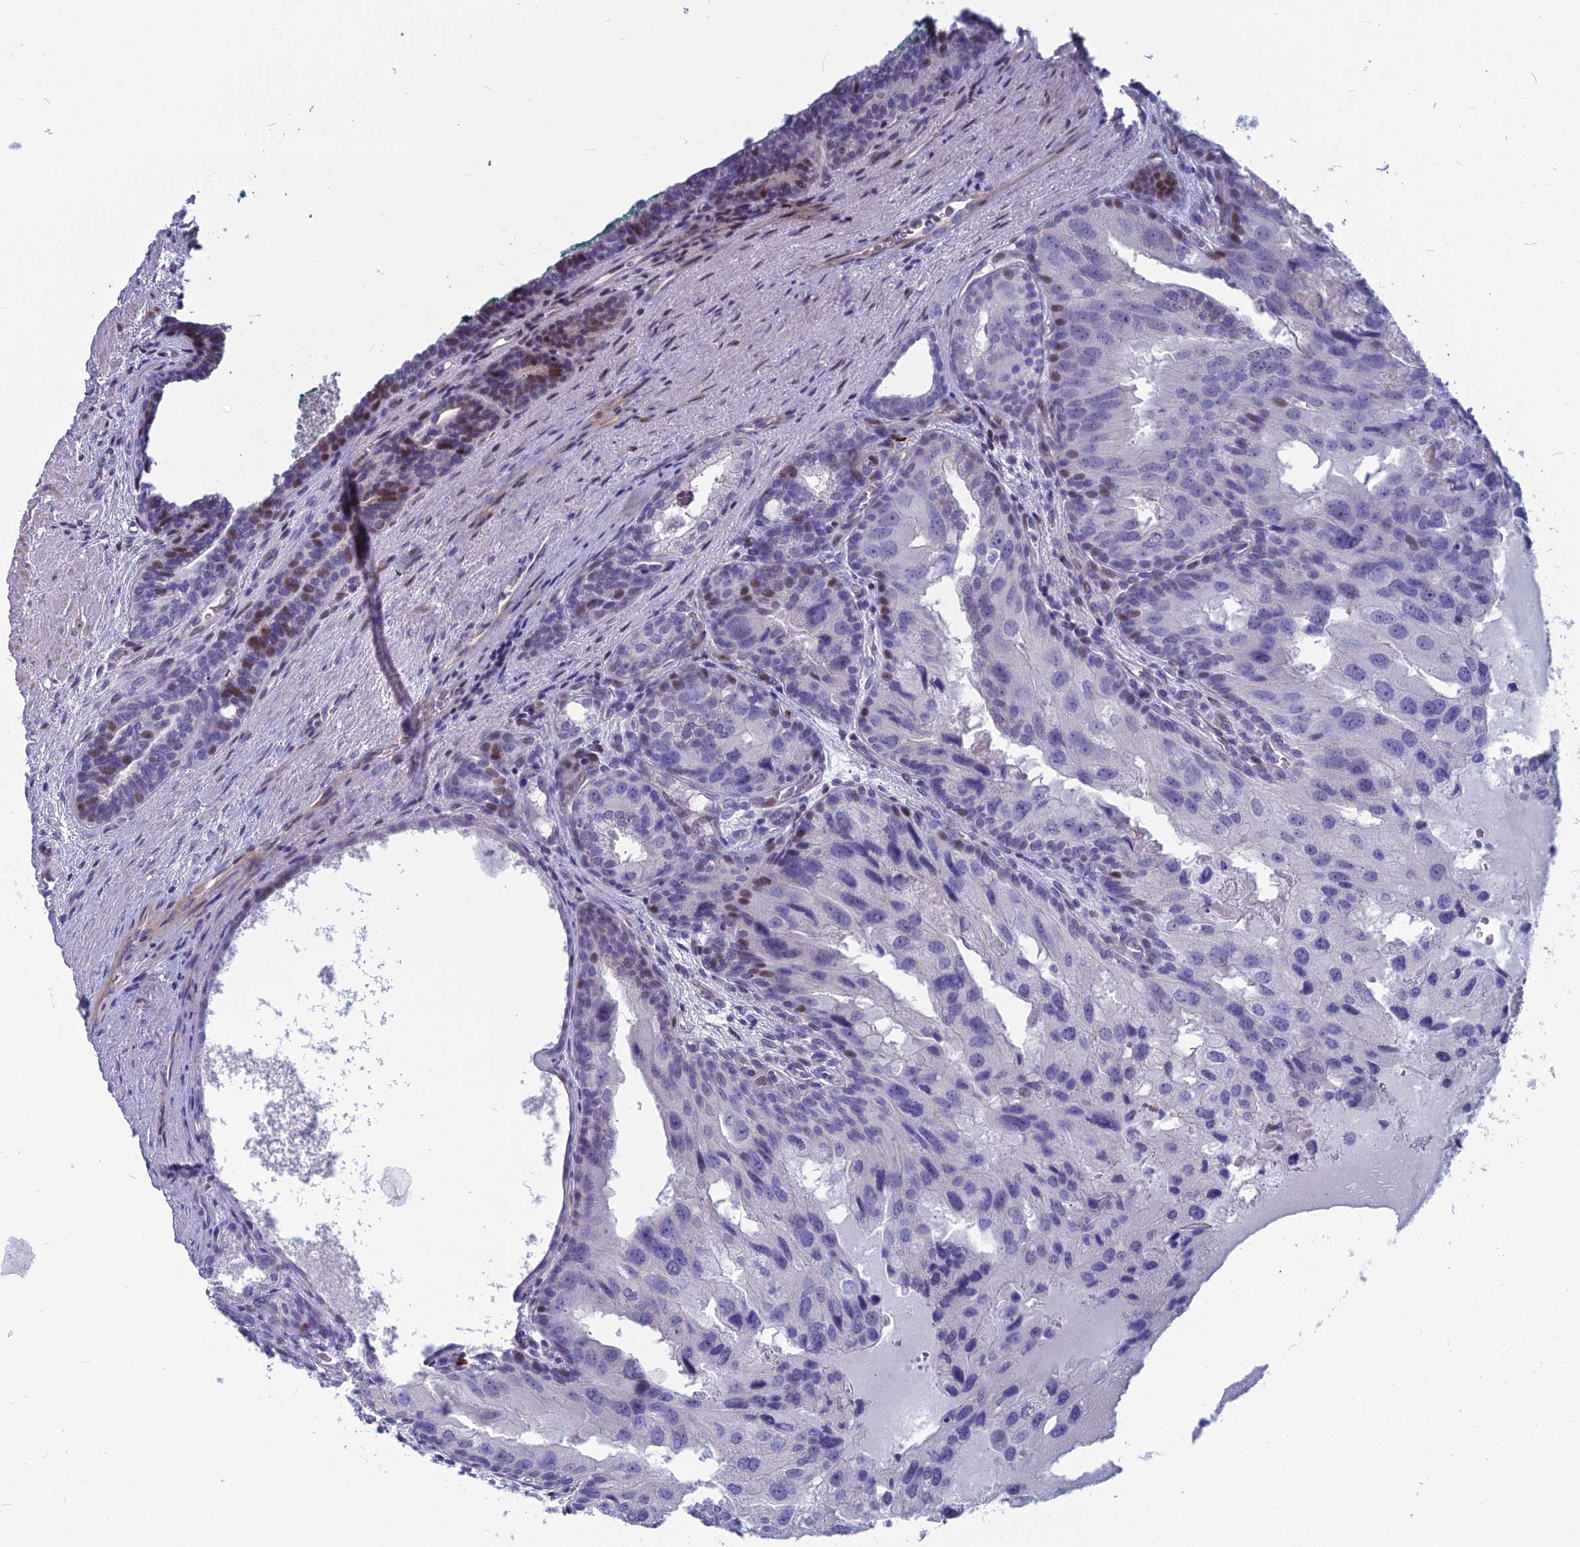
{"staining": {"intensity": "moderate", "quantity": "<25%", "location": "nuclear"}, "tissue": "prostate cancer", "cell_type": "Tumor cells", "image_type": "cancer", "snomed": [{"axis": "morphology", "description": "Adenocarcinoma, High grade"}, {"axis": "topography", "description": "Prostate"}], "caption": "Immunohistochemical staining of human prostate adenocarcinoma (high-grade) displays low levels of moderate nuclear staining in approximately <25% of tumor cells.", "gene": "MYBPC2", "patient": {"sex": "male", "age": 62}}